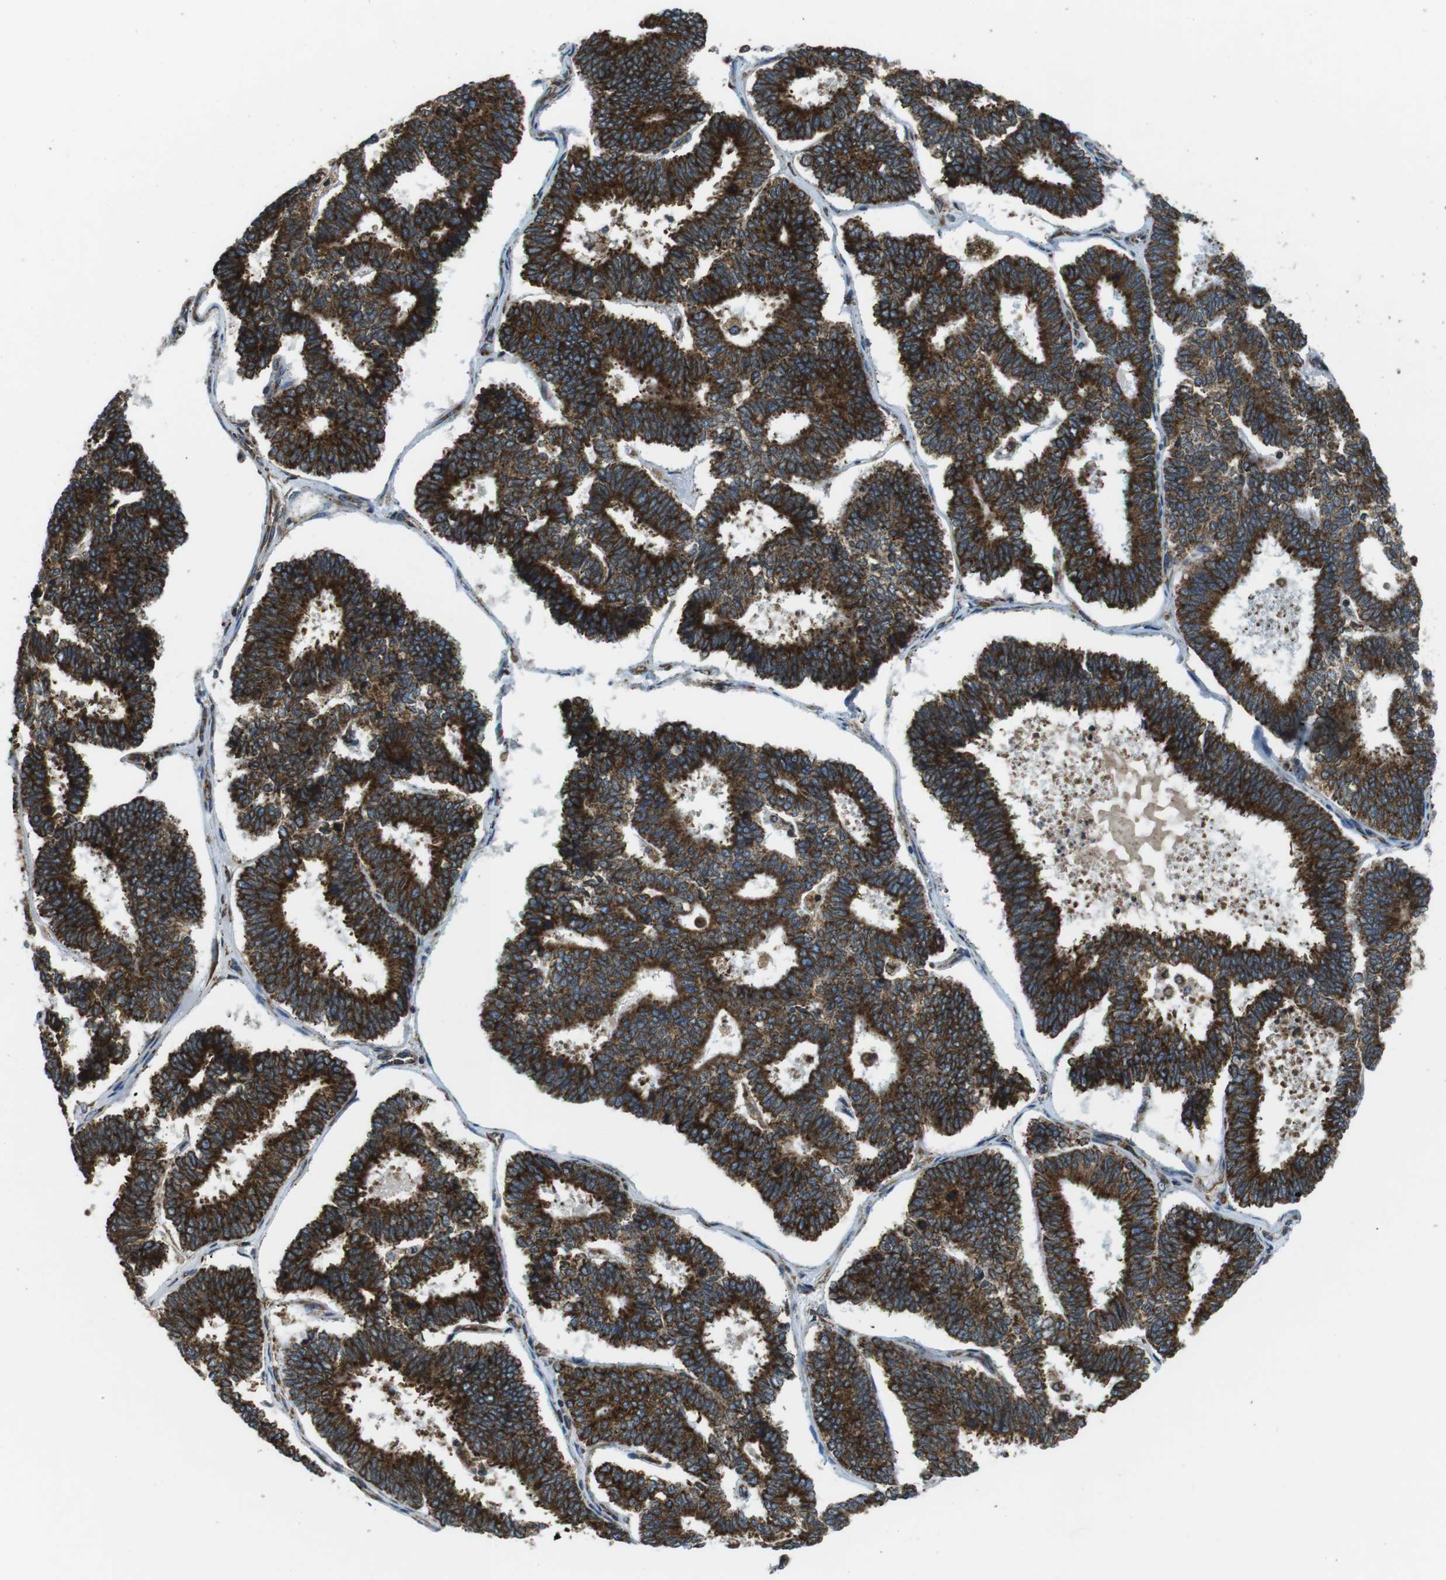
{"staining": {"intensity": "strong", "quantity": ">75%", "location": "cytoplasmic/membranous"}, "tissue": "endometrial cancer", "cell_type": "Tumor cells", "image_type": "cancer", "snomed": [{"axis": "morphology", "description": "Adenocarcinoma, NOS"}, {"axis": "topography", "description": "Endometrium"}], "caption": "Endometrial adenocarcinoma stained with a protein marker demonstrates strong staining in tumor cells.", "gene": "UGGT1", "patient": {"sex": "female", "age": 70}}